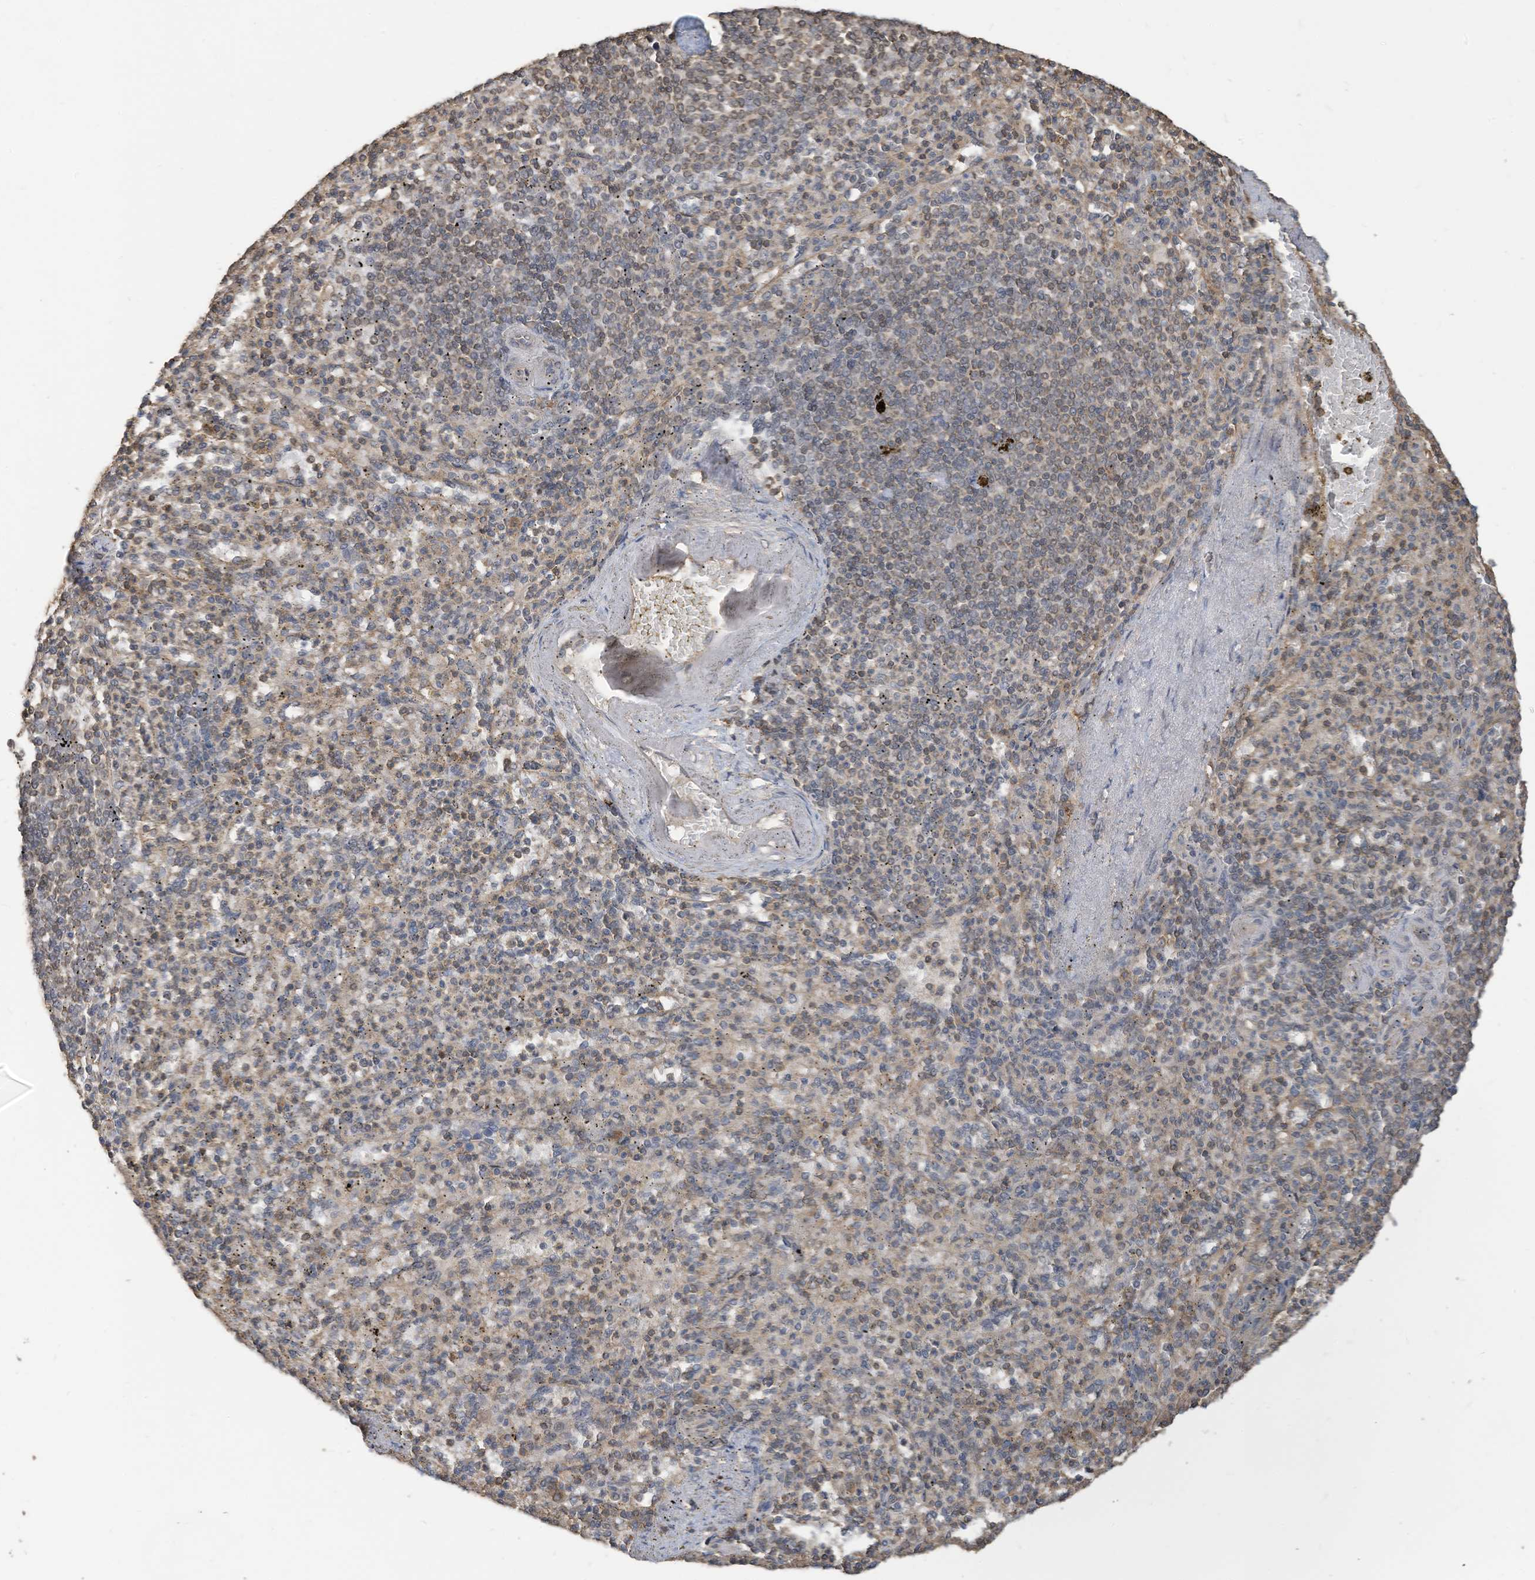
{"staining": {"intensity": "weak", "quantity": "<25%", "location": "nuclear"}, "tissue": "spleen", "cell_type": "Cells in red pulp", "image_type": "normal", "snomed": [{"axis": "morphology", "description": "Normal tissue, NOS"}, {"axis": "topography", "description": "Spleen"}], "caption": "Immunohistochemistry (IHC) photomicrograph of benign human spleen stained for a protein (brown), which shows no positivity in cells in red pulp.", "gene": "COX10", "patient": {"sex": "female", "age": 74}}